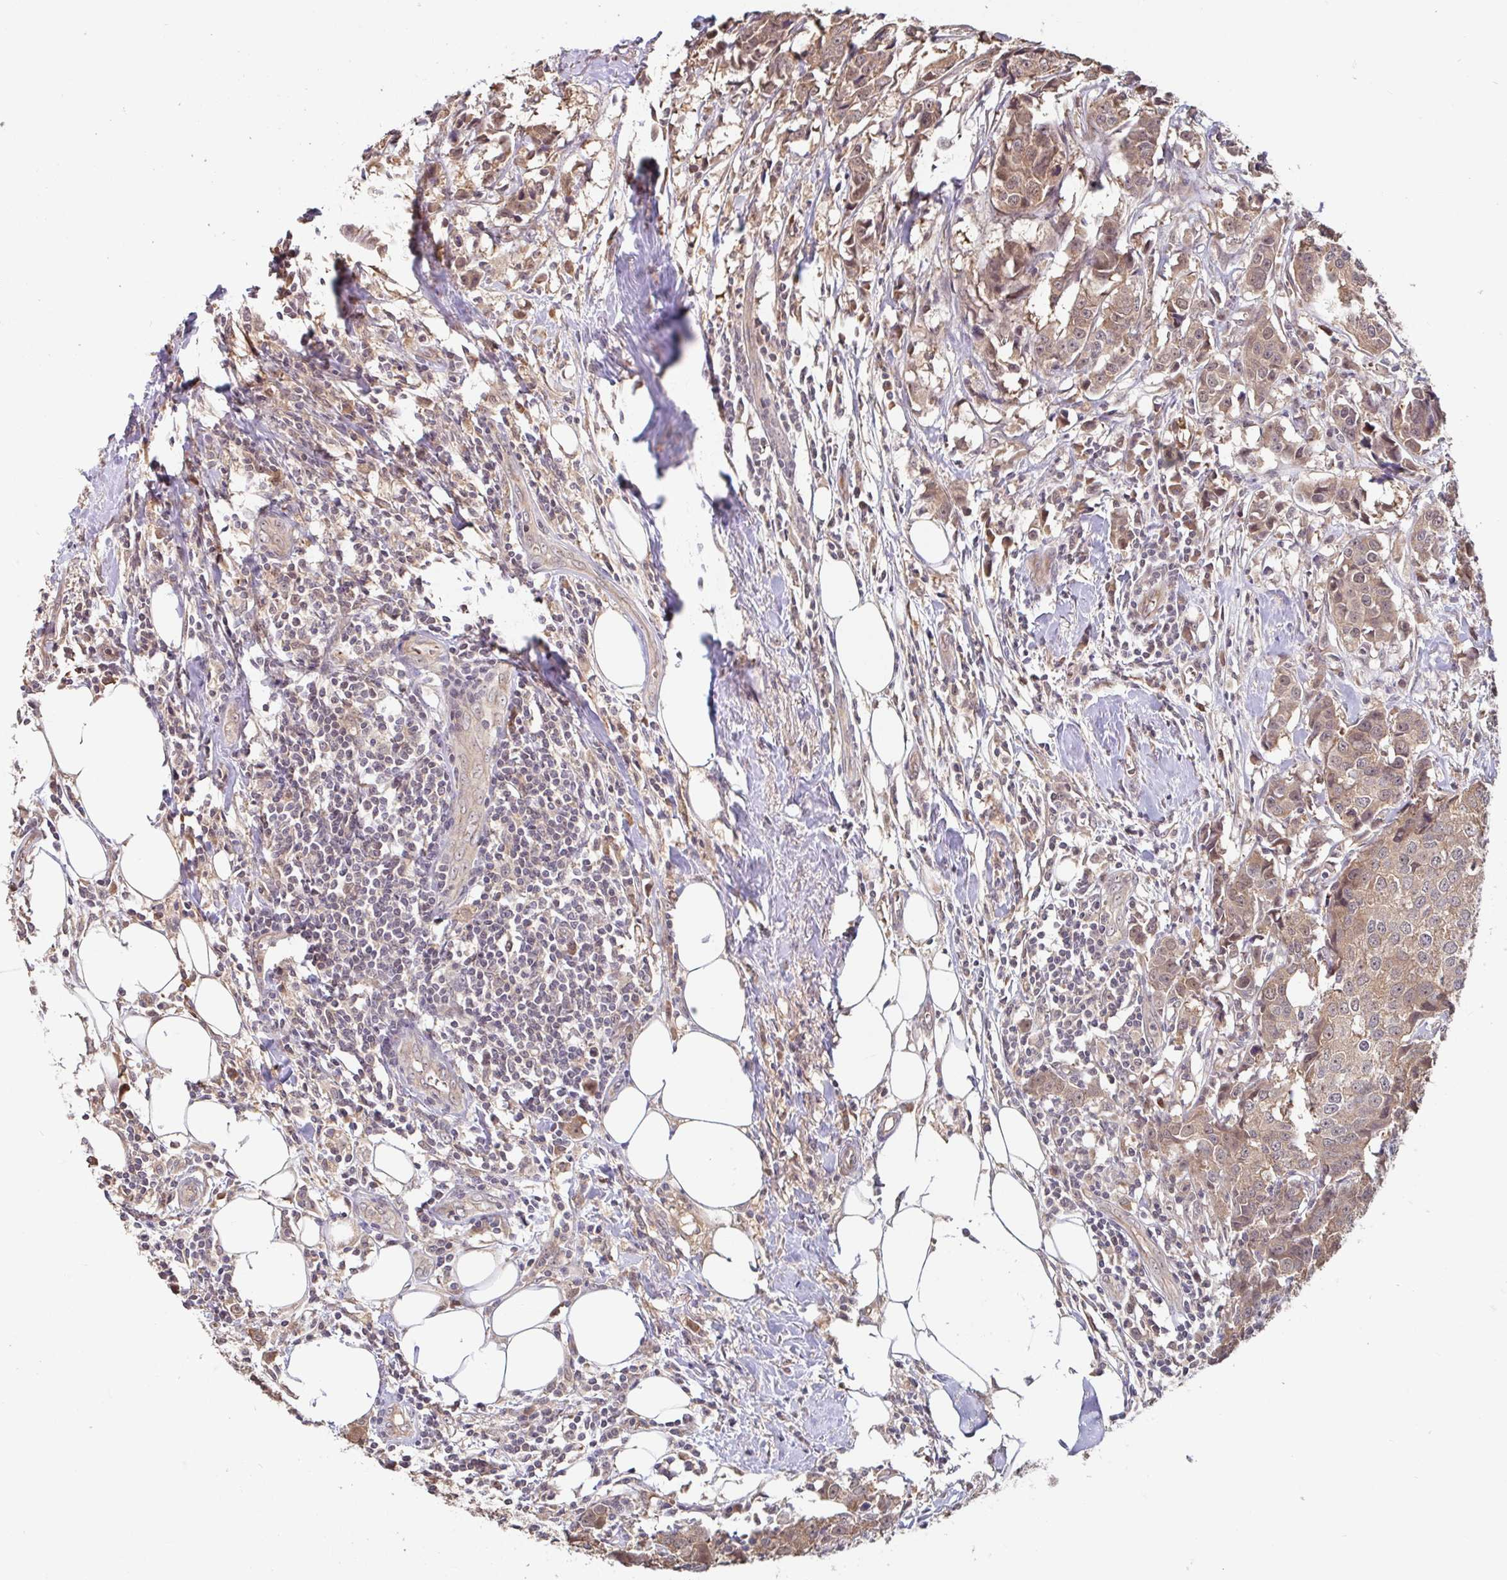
{"staining": {"intensity": "weak", "quantity": "25%-75%", "location": "cytoplasmic/membranous,nuclear"}, "tissue": "breast cancer", "cell_type": "Tumor cells", "image_type": "cancer", "snomed": [{"axis": "morphology", "description": "Duct carcinoma"}, {"axis": "topography", "description": "Breast"}], "caption": "Immunohistochemistry of breast infiltrating ductal carcinoma displays low levels of weak cytoplasmic/membranous and nuclear staining in approximately 25%-75% of tumor cells.", "gene": "STYXL1", "patient": {"sex": "female", "age": 80}}